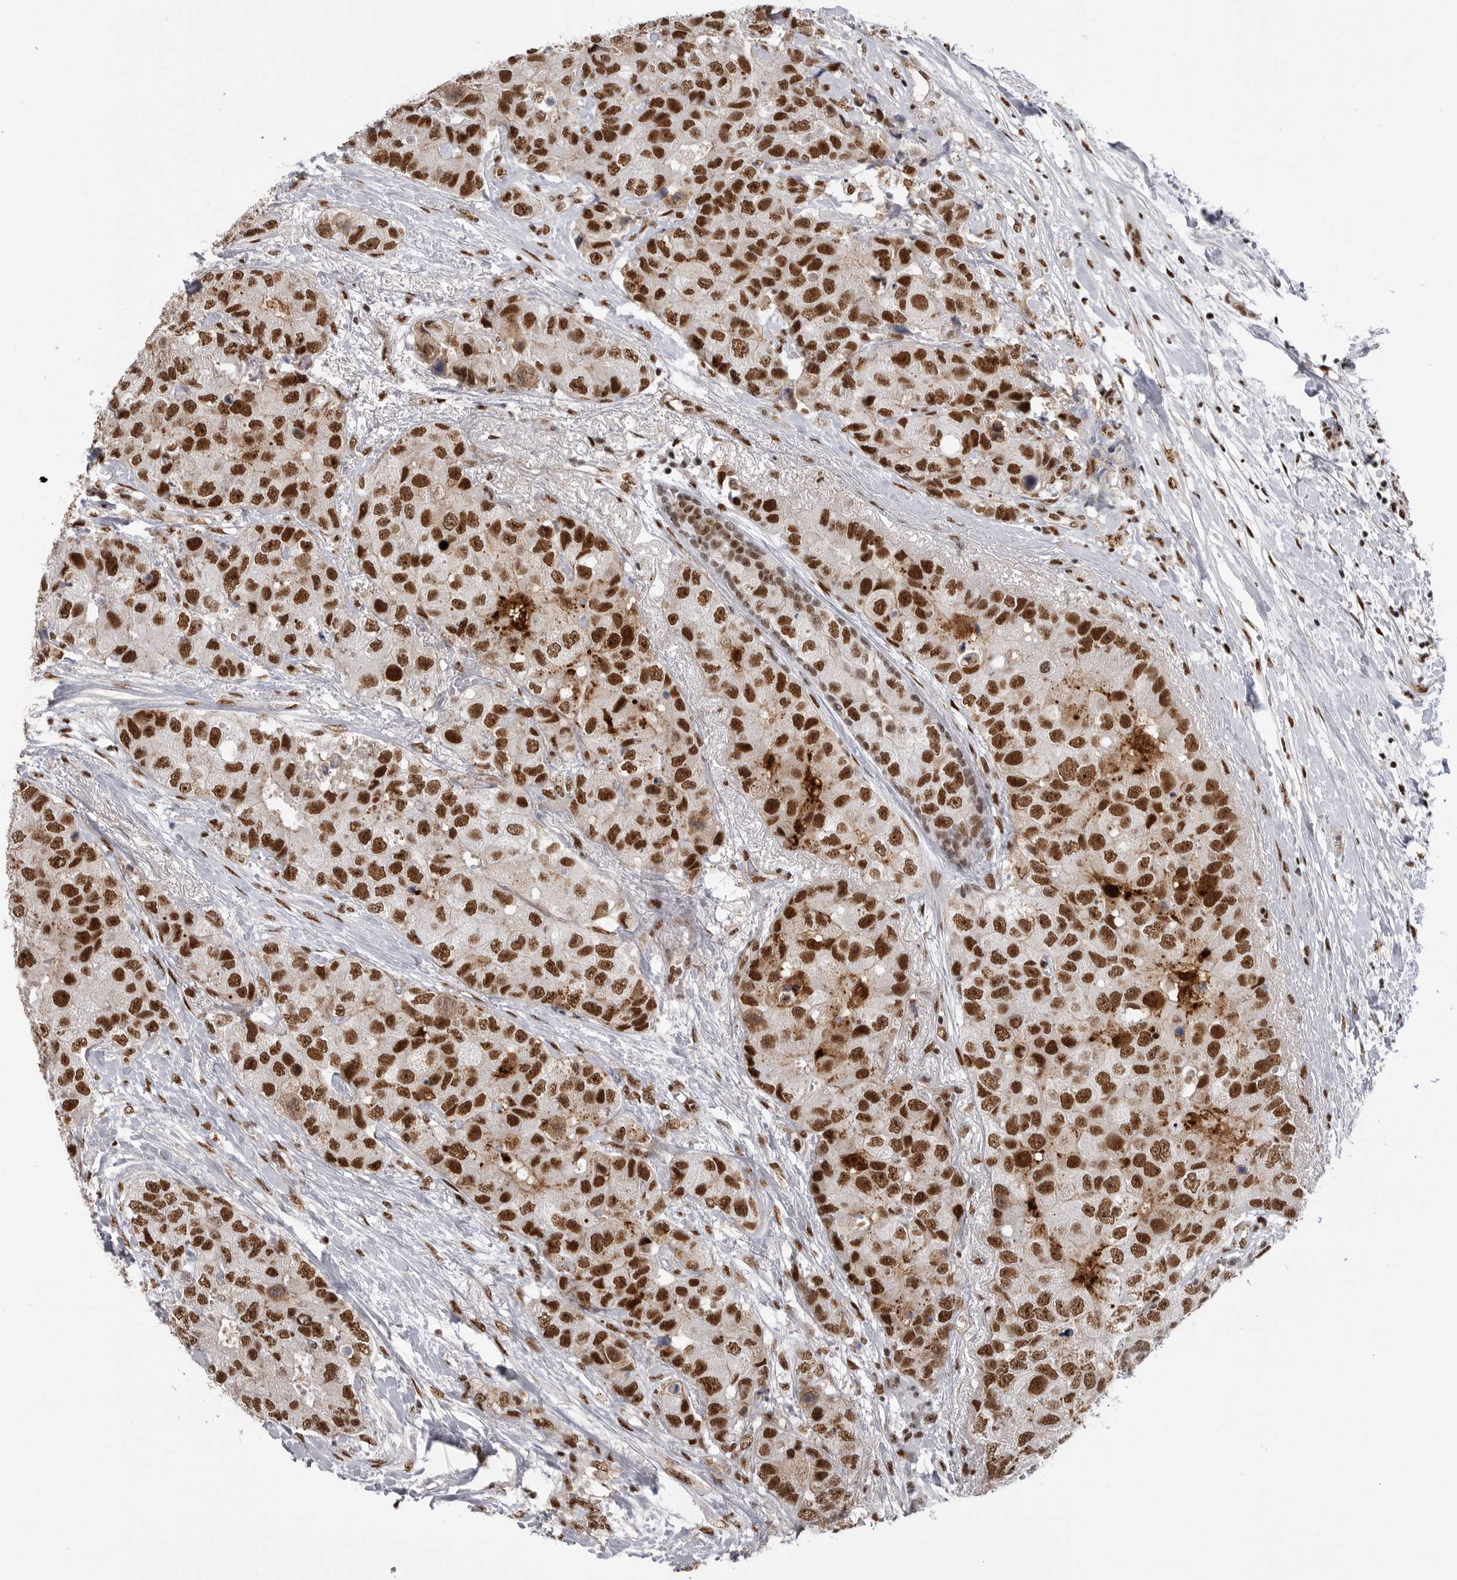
{"staining": {"intensity": "strong", "quantity": ">75%", "location": "nuclear"}, "tissue": "breast cancer", "cell_type": "Tumor cells", "image_type": "cancer", "snomed": [{"axis": "morphology", "description": "Duct carcinoma"}, {"axis": "topography", "description": "Breast"}], "caption": "High-magnification brightfield microscopy of intraductal carcinoma (breast) stained with DAB (brown) and counterstained with hematoxylin (blue). tumor cells exhibit strong nuclear positivity is seen in about>75% of cells. (DAB IHC with brightfield microscopy, high magnification).", "gene": "PPP1R8", "patient": {"sex": "female", "age": 62}}